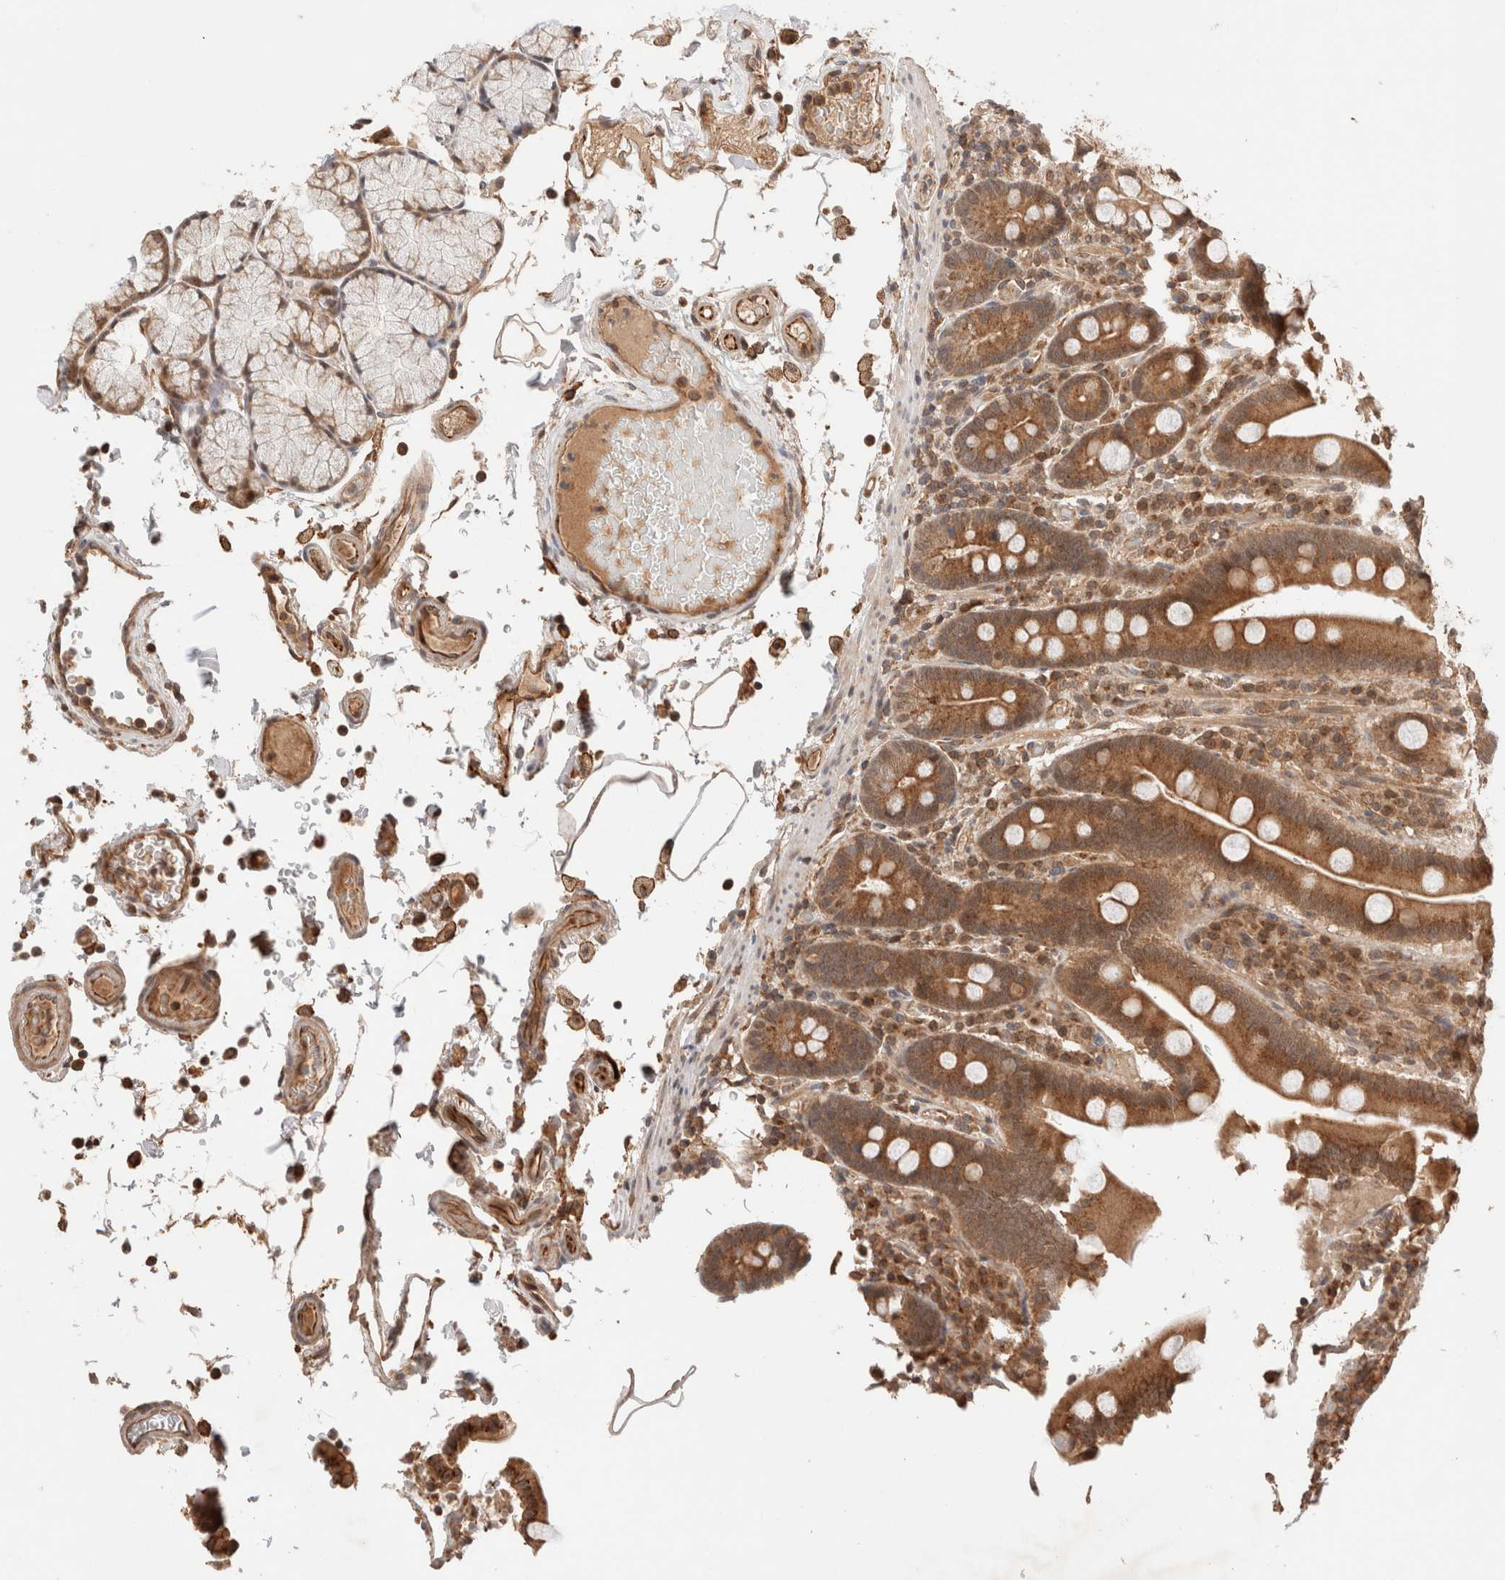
{"staining": {"intensity": "strong", "quantity": ">75%", "location": "cytoplasmic/membranous"}, "tissue": "duodenum", "cell_type": "Glandular cells", "image_type": "normal", "snomed": [{"axis": "morphology", "description": "Normal tissue, NOS"}, {"axis": "topography", "description": "Small intestine, NOS"}], "caption": "Strong cytoplasmic/membranous expression for a protein is present in approximately >75% of glandular cells of benign duodenum using immunohistochemistry.", "gene": "SIKE1", "patient": {"sex": "female", "age": 71}}